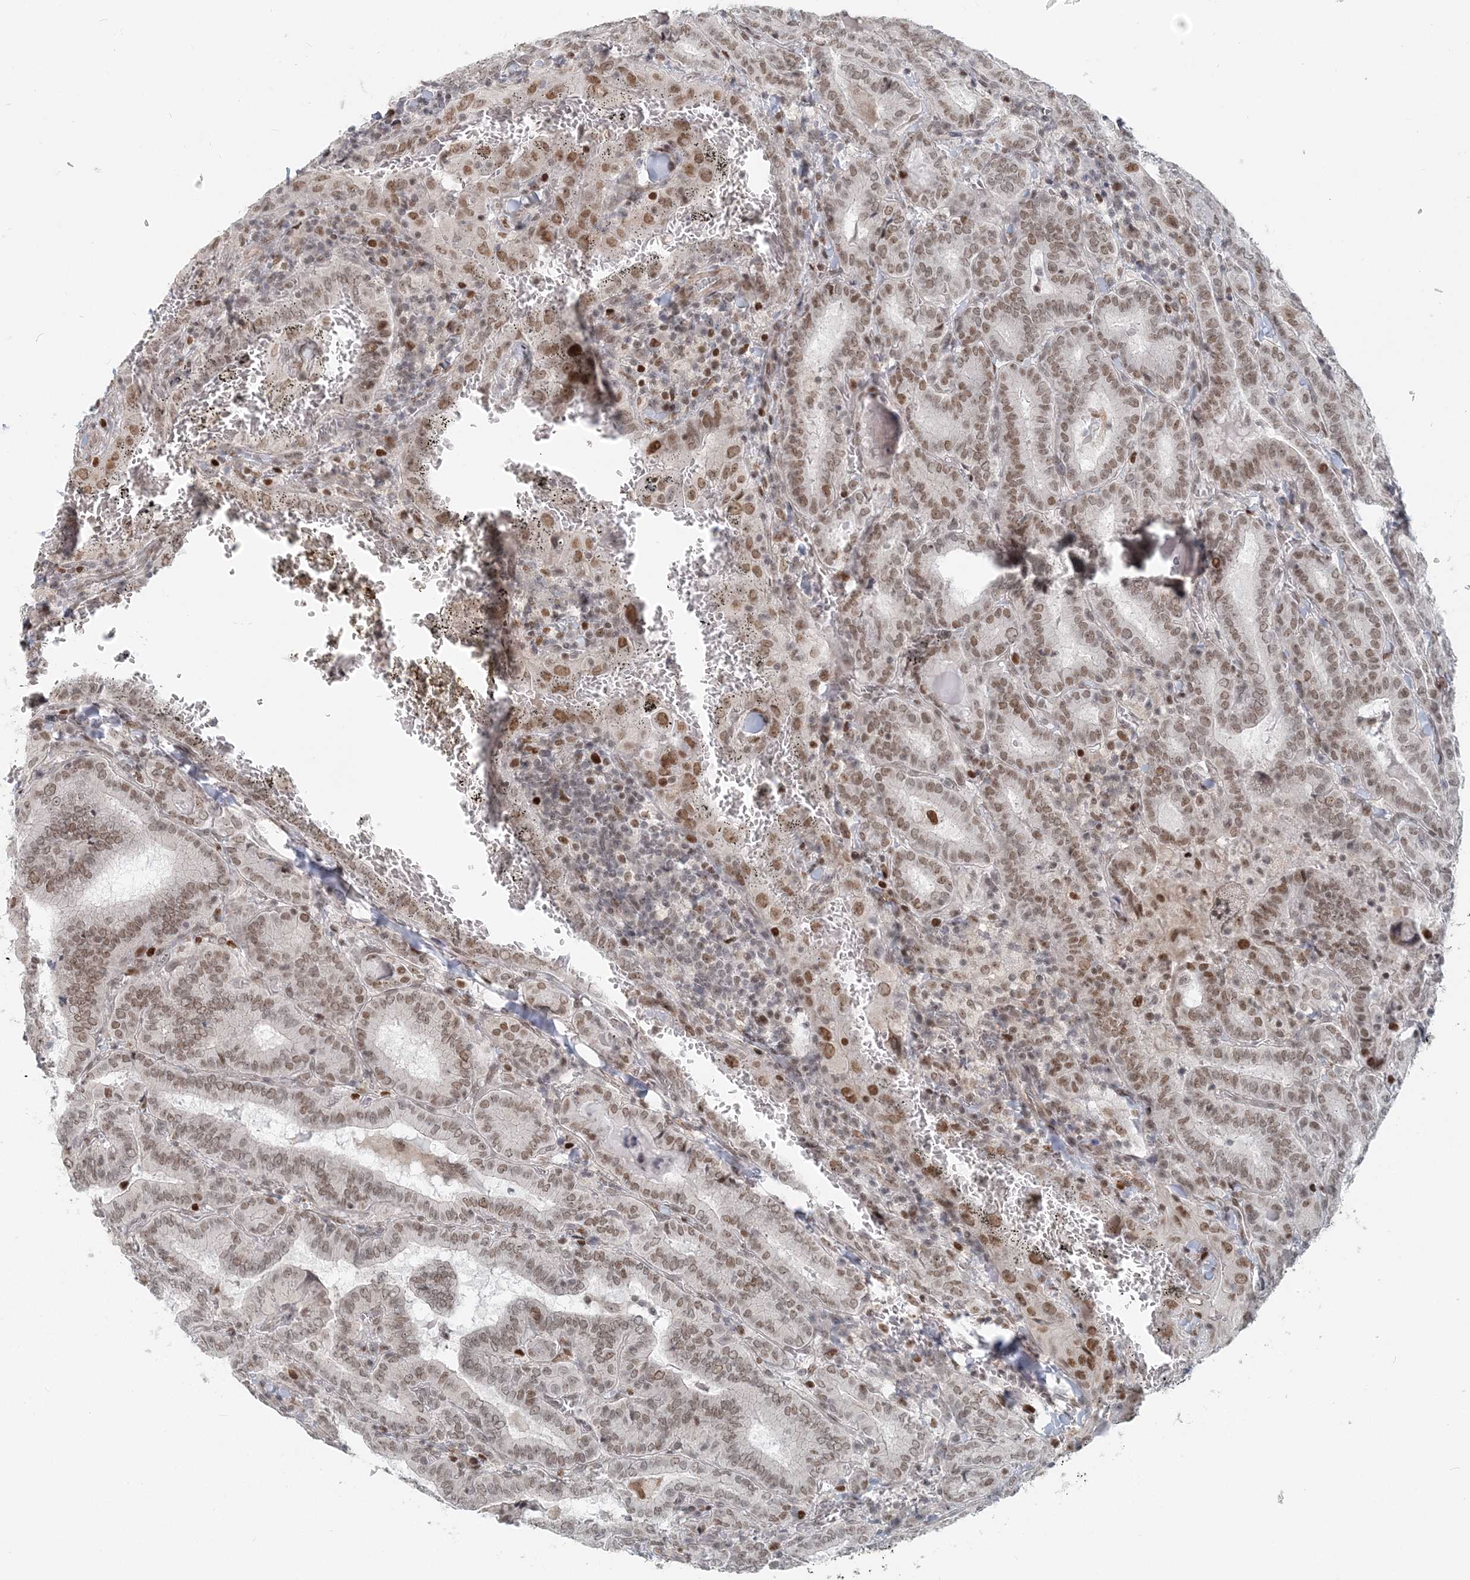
{"staining": {"intensity": "moderate", "quantity": ">75%", "location": "nuclear"}, "tissue": "thyroid cancer", "cell_type": "Tumor cells", "image_type": "cancer", "snomed": [{"axis": "morphology", "description": "Papillary adenocarcinoma, NOS"}, {"axis": "topography", "description": "Thyroid gland"}], "caption": "A brown stain shows moderate nuclear expression of a protein in human thyroid papillary adenocarcinoma tumor cells. The protein of interest is stained brown, and the nuclei are stained in blue (DAB IHC with brightfield microscopy, high magnification).", "gene": "BAZ1B", "patient": {"sex": "female", "age": 72}}